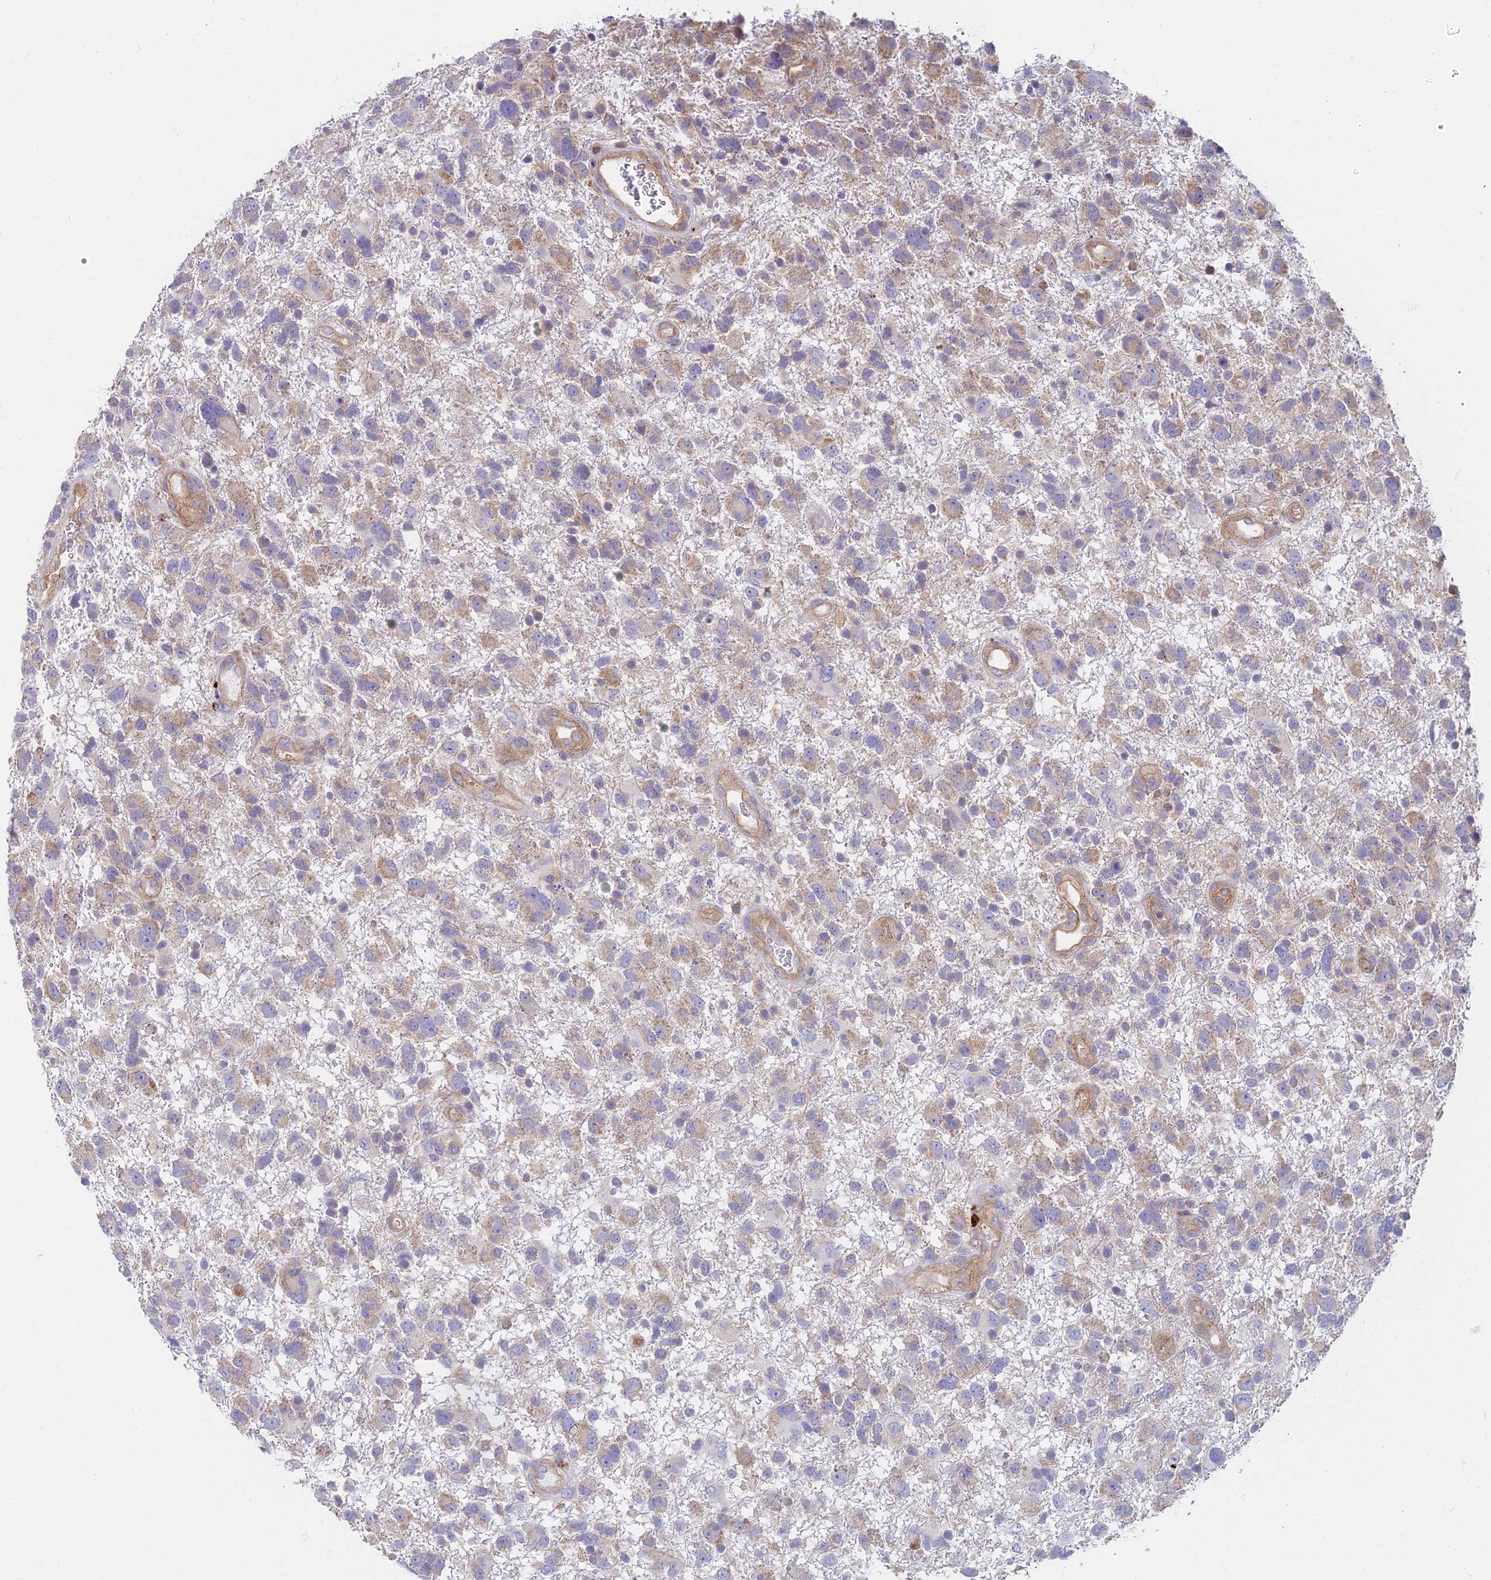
{"staining": {"intensity": "weak", "quantity": ">75%", "location": "cytoplasmic/membranous"}, "tissue": "glioma", "cell_type": "Tumor cells", "image_type": "cancer", "snomed": [{"axis": "morphology", "description": "Glioma, malignant, High grade"}, {"axis": "topography", "description": "Brain"}], "caption": "Immunohistochemistry of human malignant glioma (high-grade) shows low levels of weak cytoplasmic/membranous expression in about >75% of tumor cells. The staining is performed using DAB brown chromogen to label protein expression. The nuclei are counter-stained blue using hematoxylin.", "gene": "STRN4", "patient": {"sex": "male", "age": 61}}